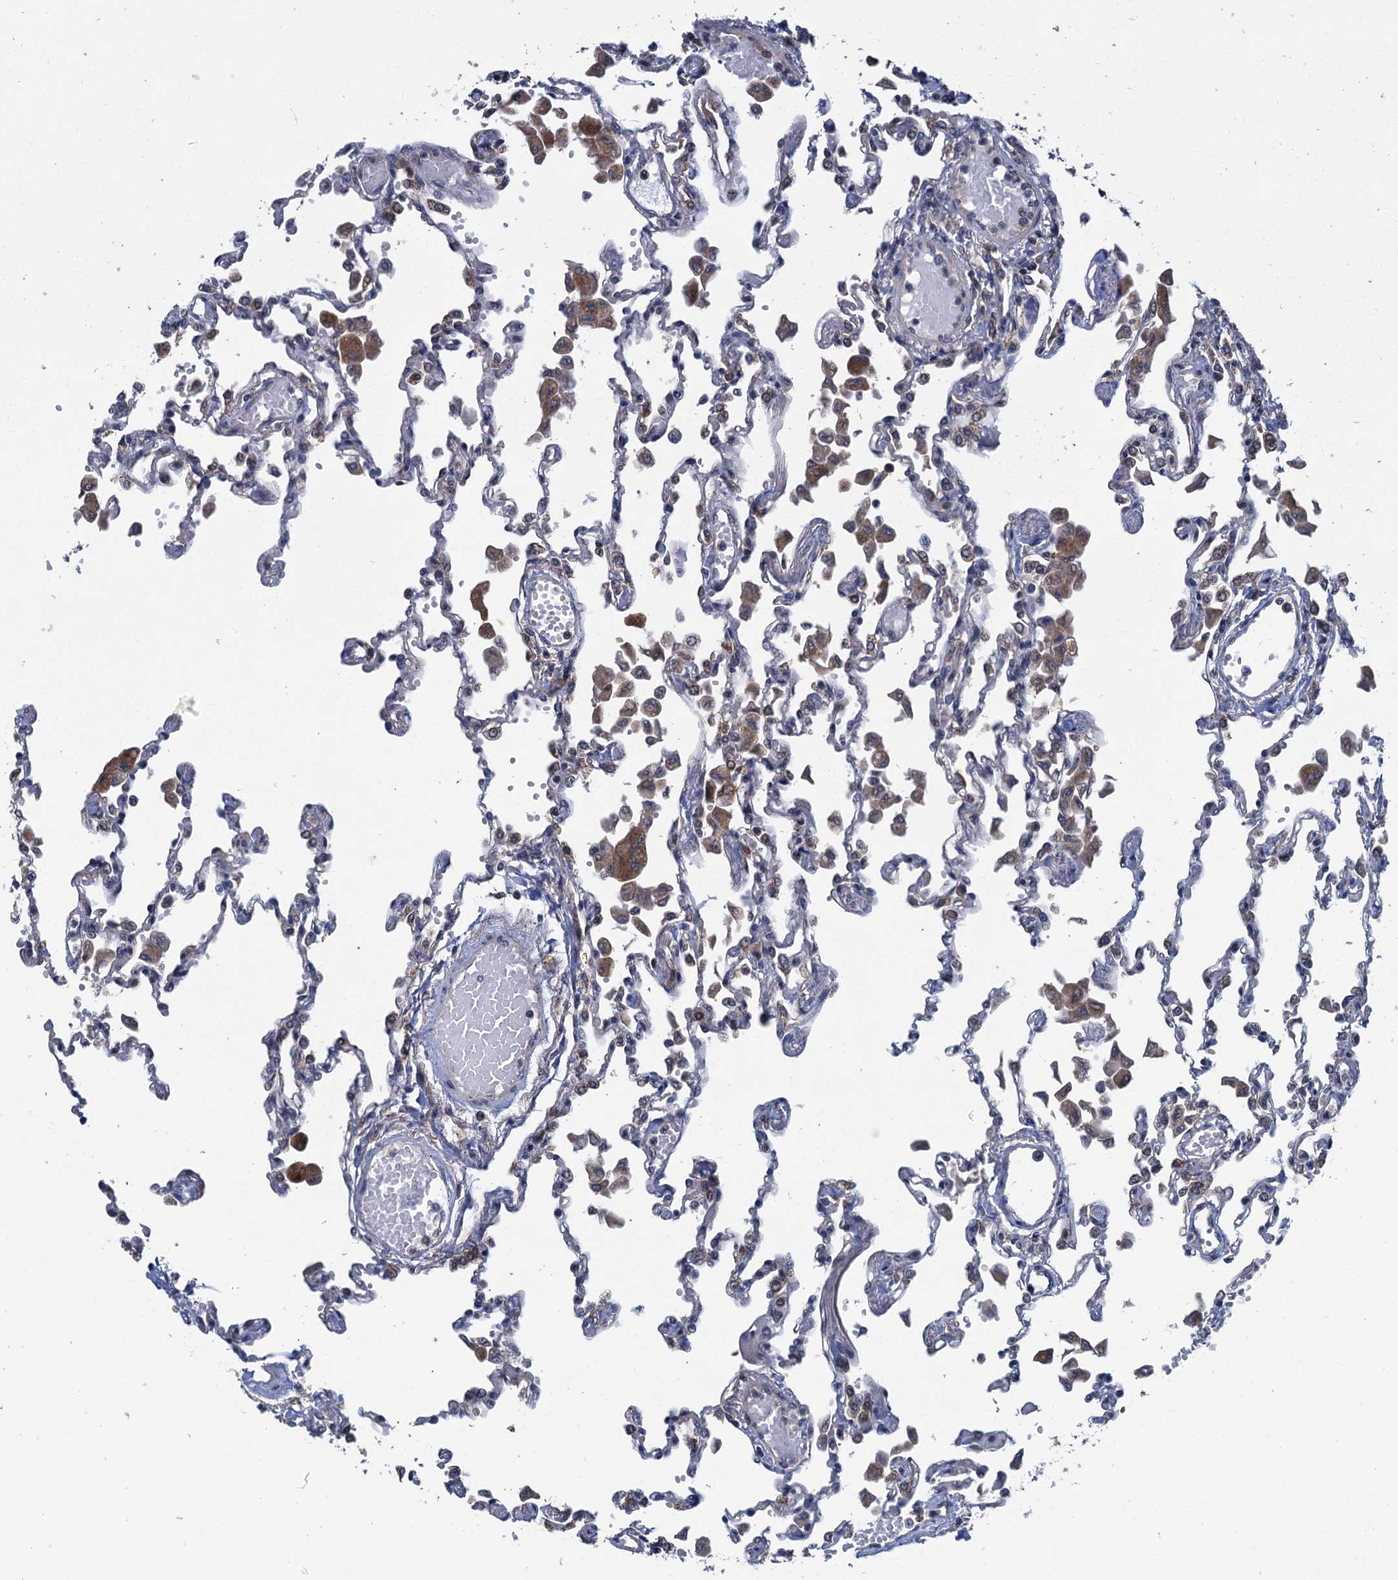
{"staining": {"intensity": "moderate", "quantity": "<25%", "location": "cytoplasmic/membranous"}, "tissue": "lung", "cell_type": "Alveolar cells", "image_type": "normal", "snomed": [{"axis": "morphology", "description": "Normal tissue, NOS"}, {"axis": "topography", "description": "Bronchus"}, {"axis": "topography", "description": "Lung"}], "caption": "Immunohistochemistry (IHC) (DAB) staining of unremarkable lung demonstrates moderate cytoplasmic/membranous protein positivity in about <25% of alveolar cells.", "gene": "CNTN5", "patient": {"sex": "female", "age": 49}}